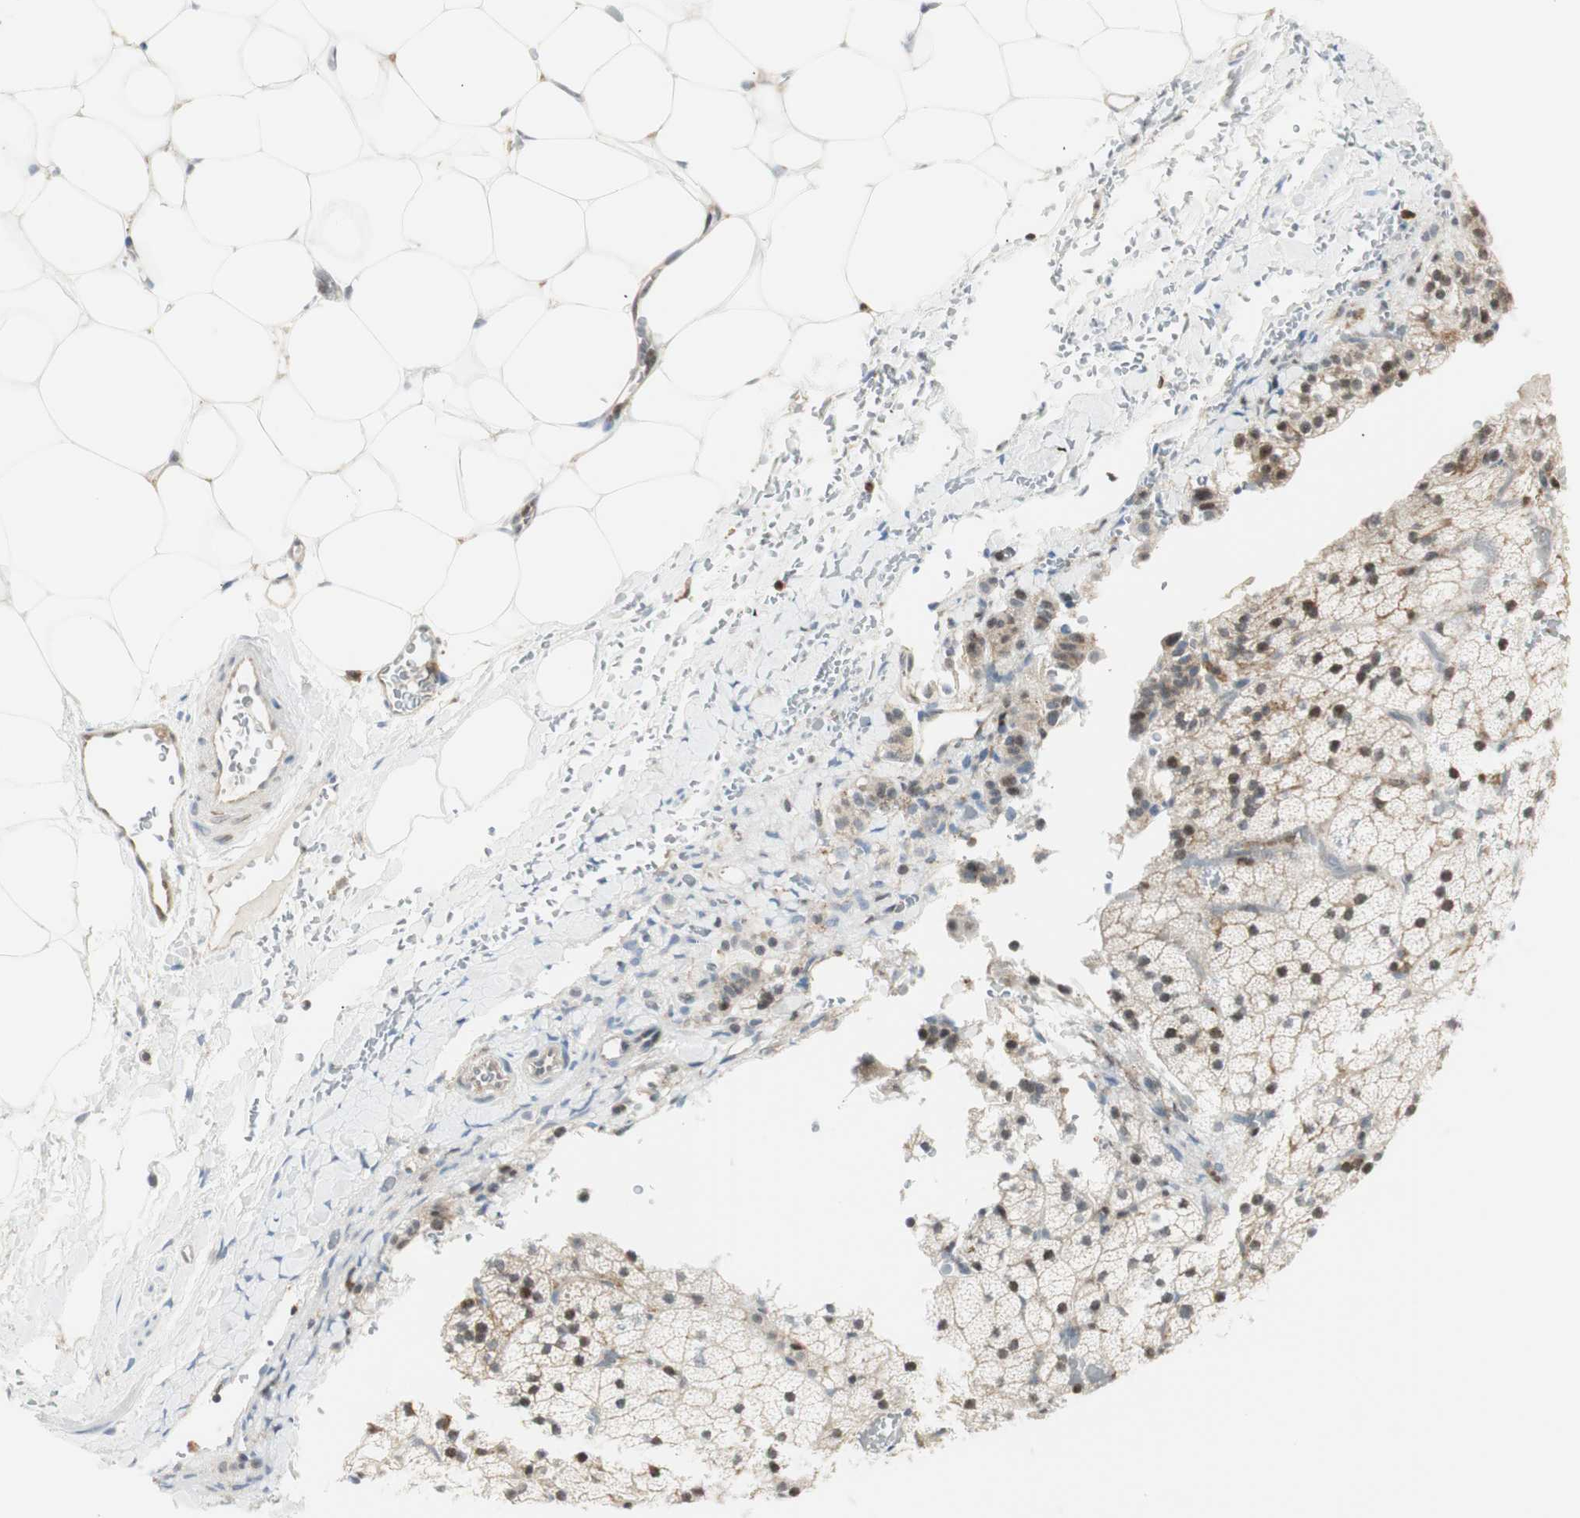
{"staining": {"intensity": "moderate", "quantity": ">75%", "location": "cytoplasmic/membranous,nuclear"}, "tissue": "adrenal gland", "cell_type": "Glandular cells", "image_type": "normal", "snomed": [{"axis": "morphology", "description": "Normal tissue, NOS"}, {"axis": "topography", "description": "Adrenal gland"}], "caption": "Adrenal gland stained with DAB (3,3'-diaminobenzidine) immunohistochemistry displays medium levels of moderate cytoplasmic/membranous,nuclear expression in approximately >75% of glandular cells.", "gene": "PPP1CA", "patient": {"sex": "male", "age": 35}}